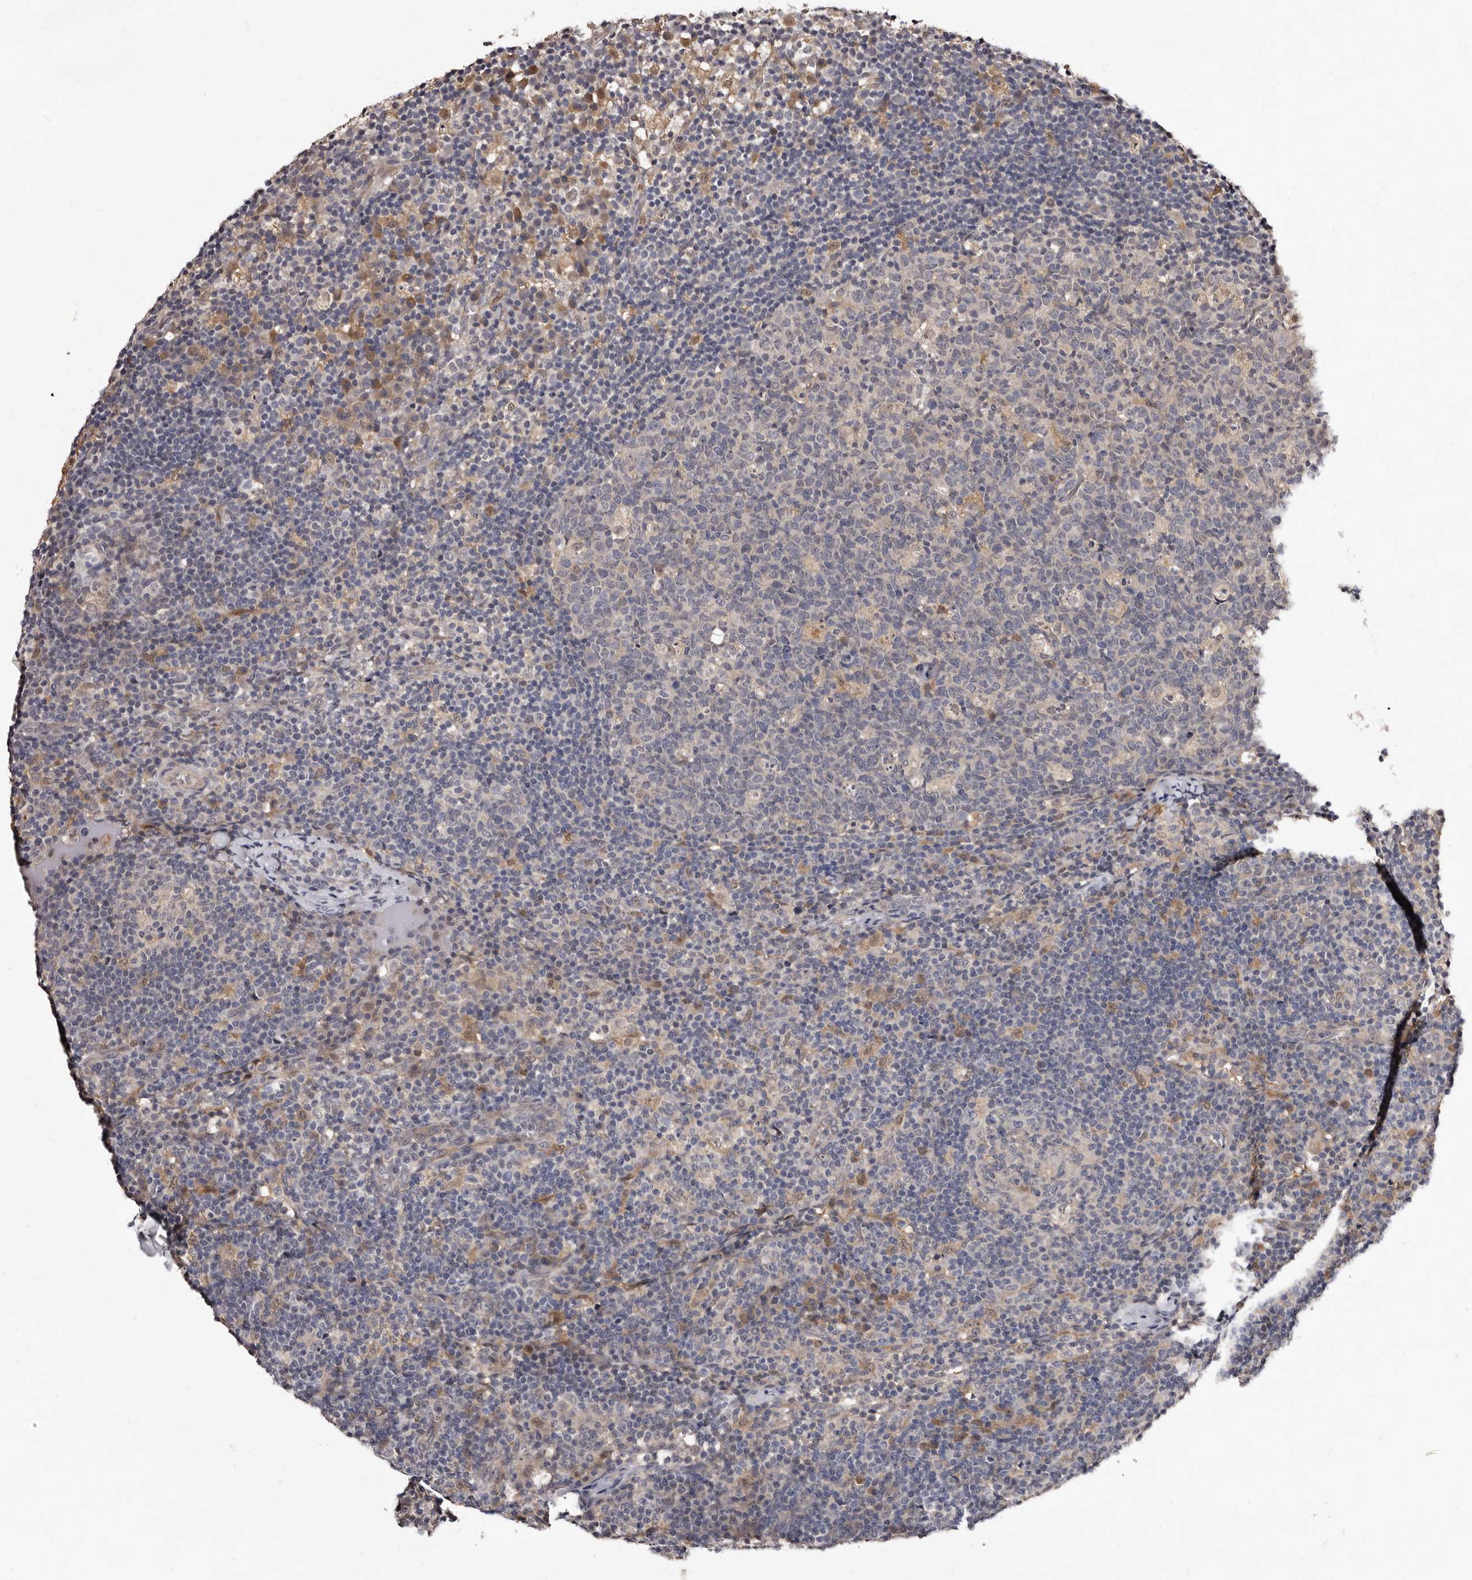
{"staining": {"intensity": "negative", "quantity": "none", "location": "none"}, "tissue": "lymph node", "cell_type": "Germinal center cells", "image_type": "normal", "snomed": [{"axis": "morphology", "description": "Normal tissue, NOS"}, {"axis": "morphology", "description": "Inflammation, NOS"}, {"axis": "topography", "description": "Lymph node"}], "caption": "An image of human lymph node is negative for staining in germinal center cells. (Stains: DAB (3,3'-diaminobenzidine) immunohistochemistry with hematoxylin counter stain, Microscopy: brightfield microscopy at high magnification).", "gene": "LANCL2", "patient": {"sex": "male", "age": 55}}